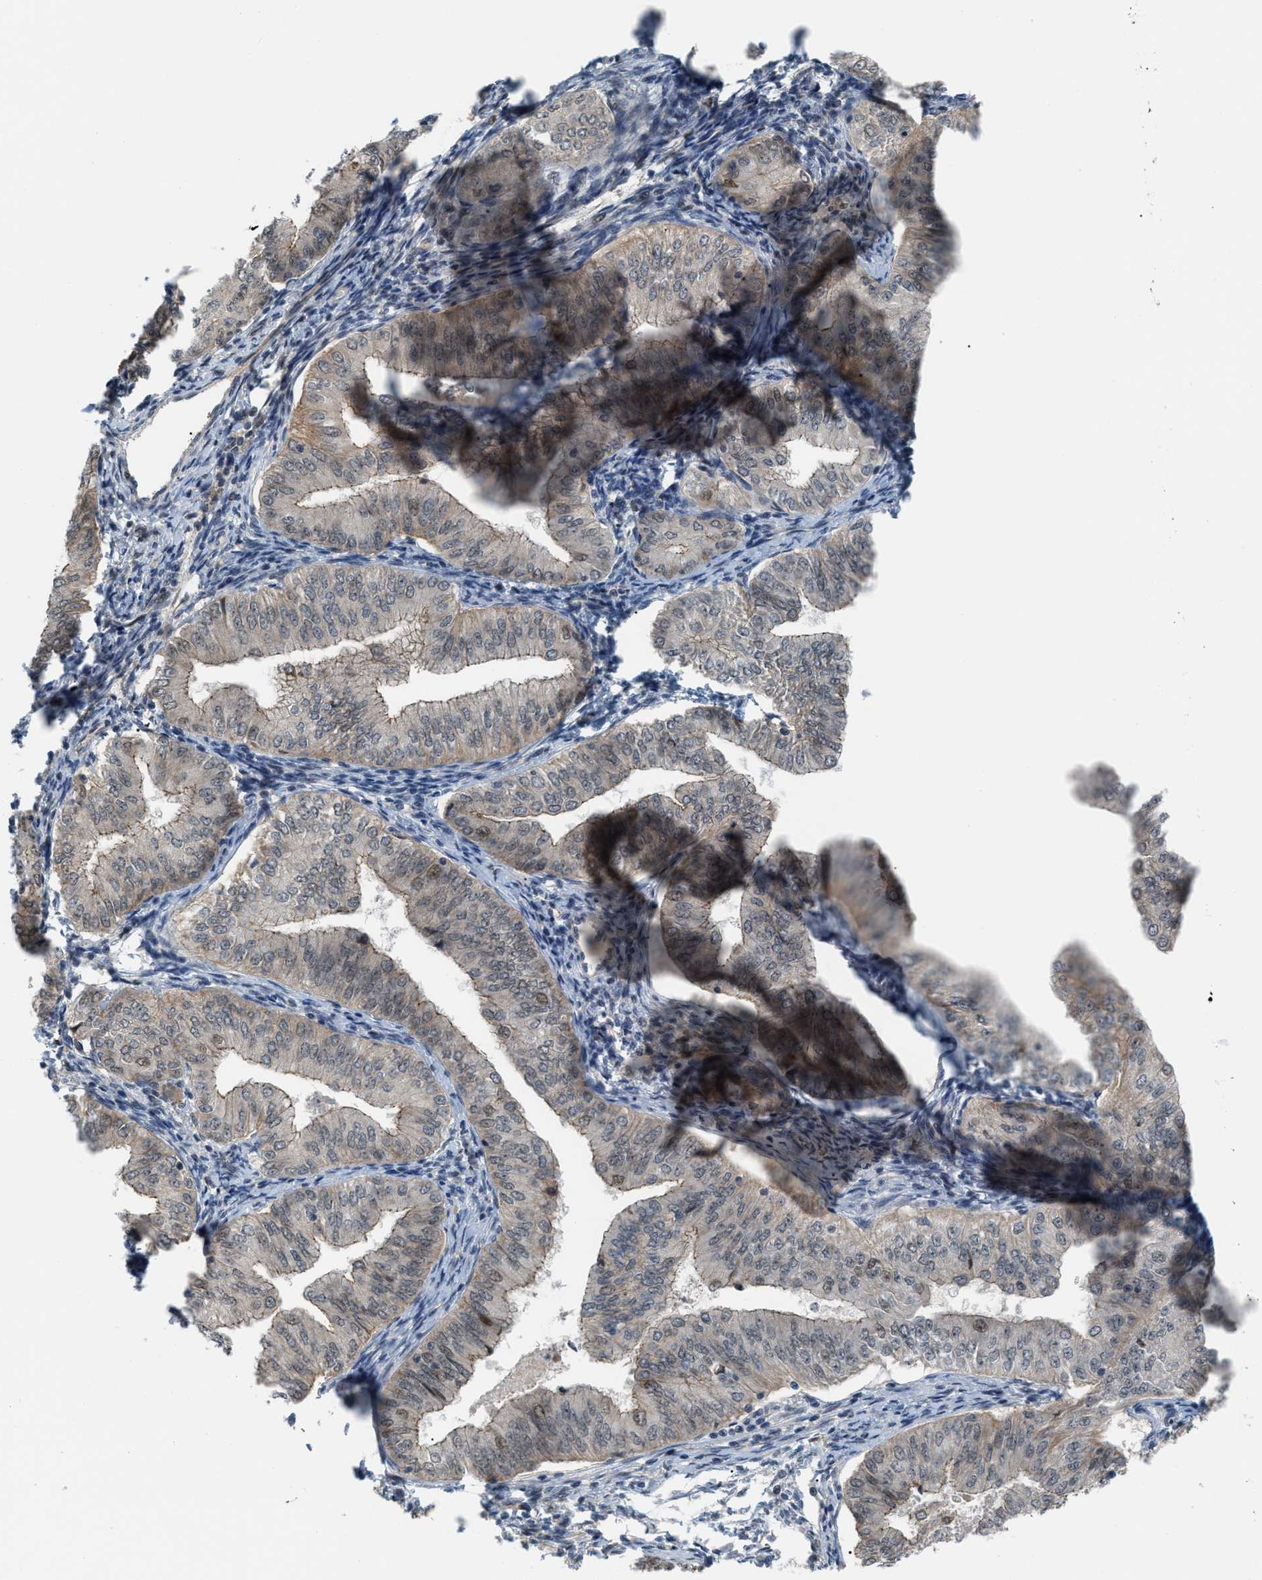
{"staining": {"intensity": "weak", "quantity": "<25%", "location": "nuclear"}, "tissue": "endometrial cancer", "cell_type": "Tumor cells", "image_type": "cancer", "snomed": [{"axis": "morphology", "description": "Normal tissue, NOS"}, {"axis": "morphology", "description": "Adenocarcinoma, NOS"}, {"axis": "topography", "description": "Endometrium"}], "caption": "A high-resolution histopathology image shows immunohistochemistry (IHC) staining of endometrial cancer (adenocarcinoma), which reveals no significant expression in tumor cells.", "gene": "RFFL", "patient": {"sex": "female", "age": 53}}